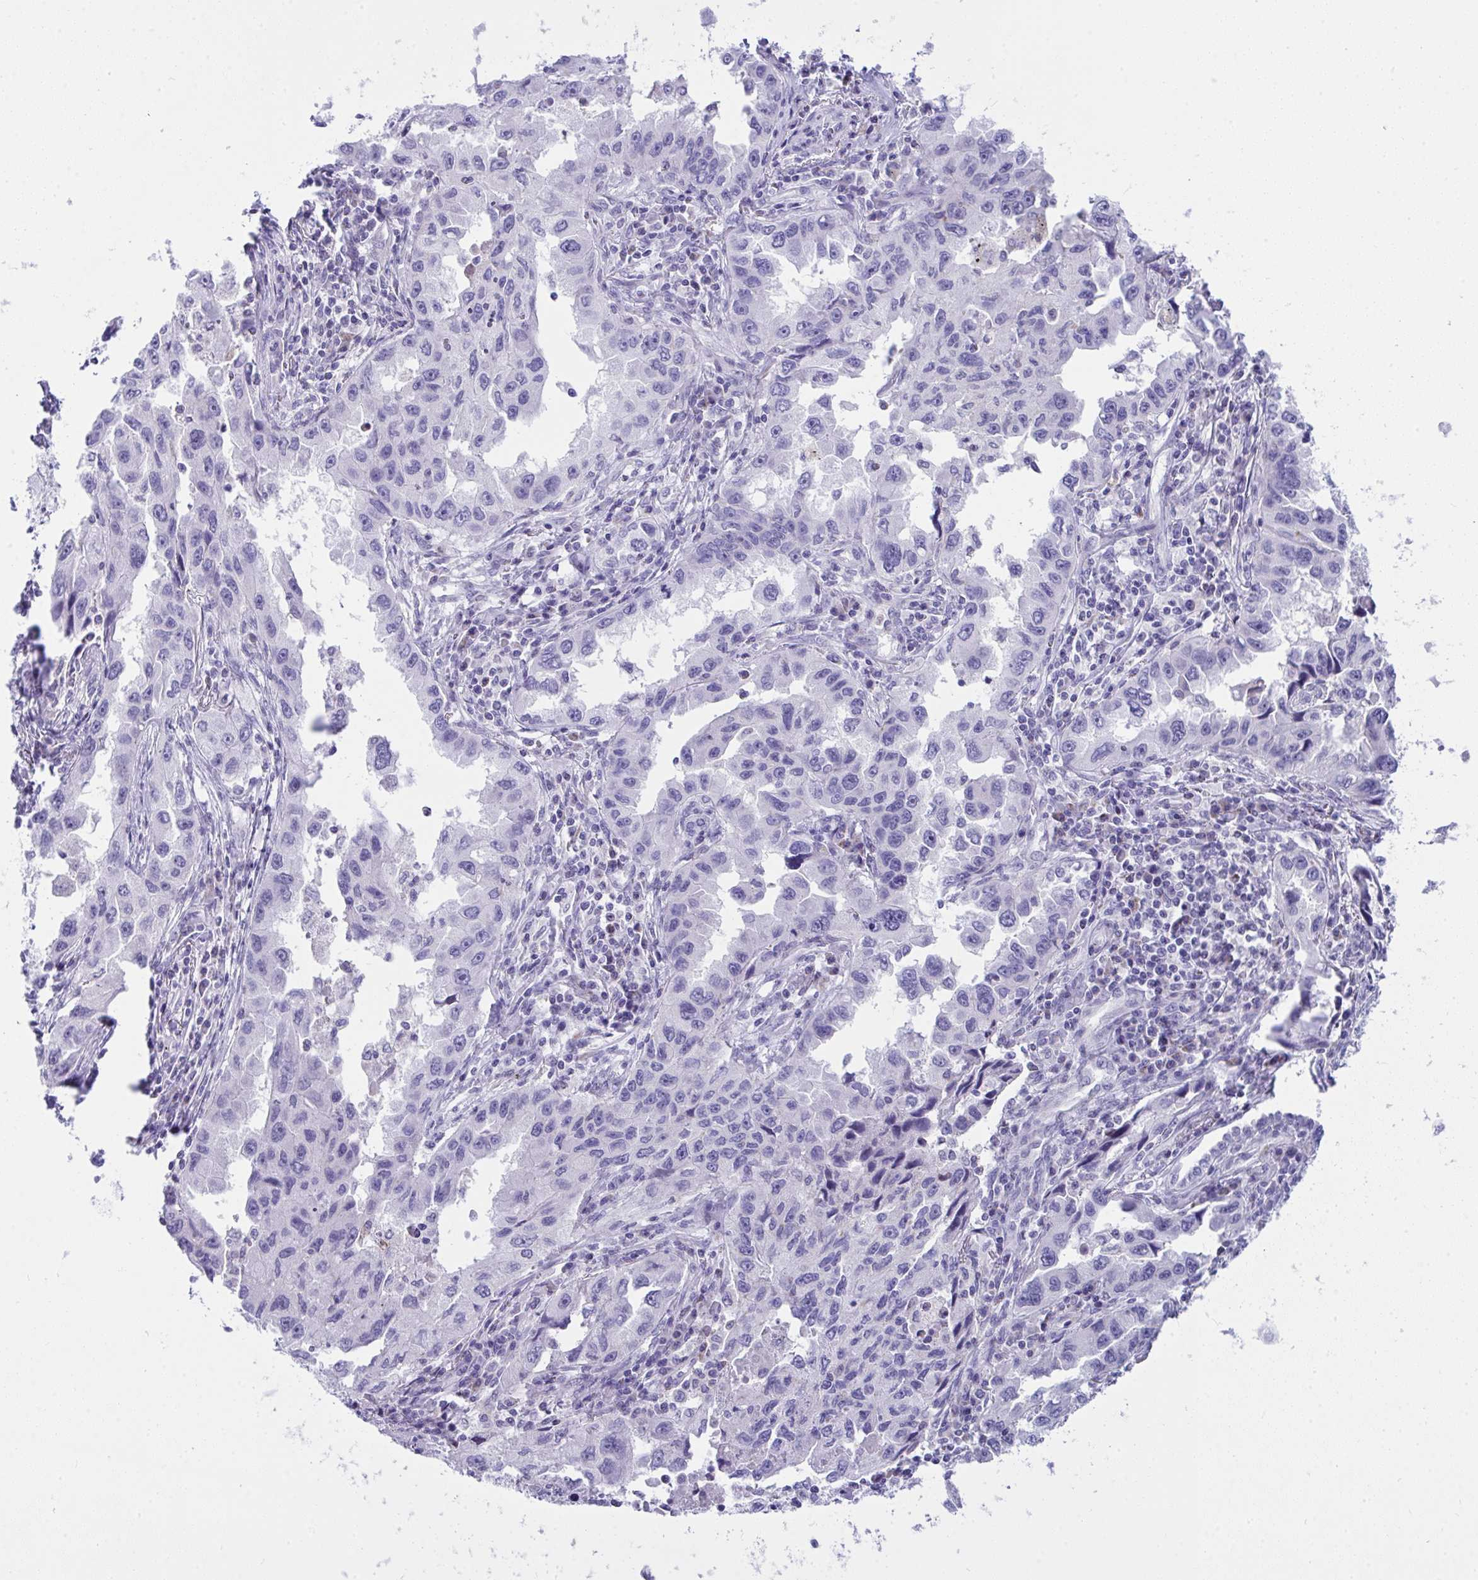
{"staining": {"intensity": "negative", "quantity": "none", "location": "none"}, "tissue": "lung cancer", "cell_type": "Tumor cells", "image_type": "cancer", "snomed": [{"axis": "morphology", "description": "Adenocarcinoma, NOS"}, {"axis": "topography", "description": "Lung"}], "caption": "Immunohistochemistry (IHC) micrograph of human lung cancer (adenocarcinoma) stained for a protein (brown), which reveals no positivity in tumor cells.", "gene": "PLA2G12B", "patient": {"sex": "female", "age": 73}}